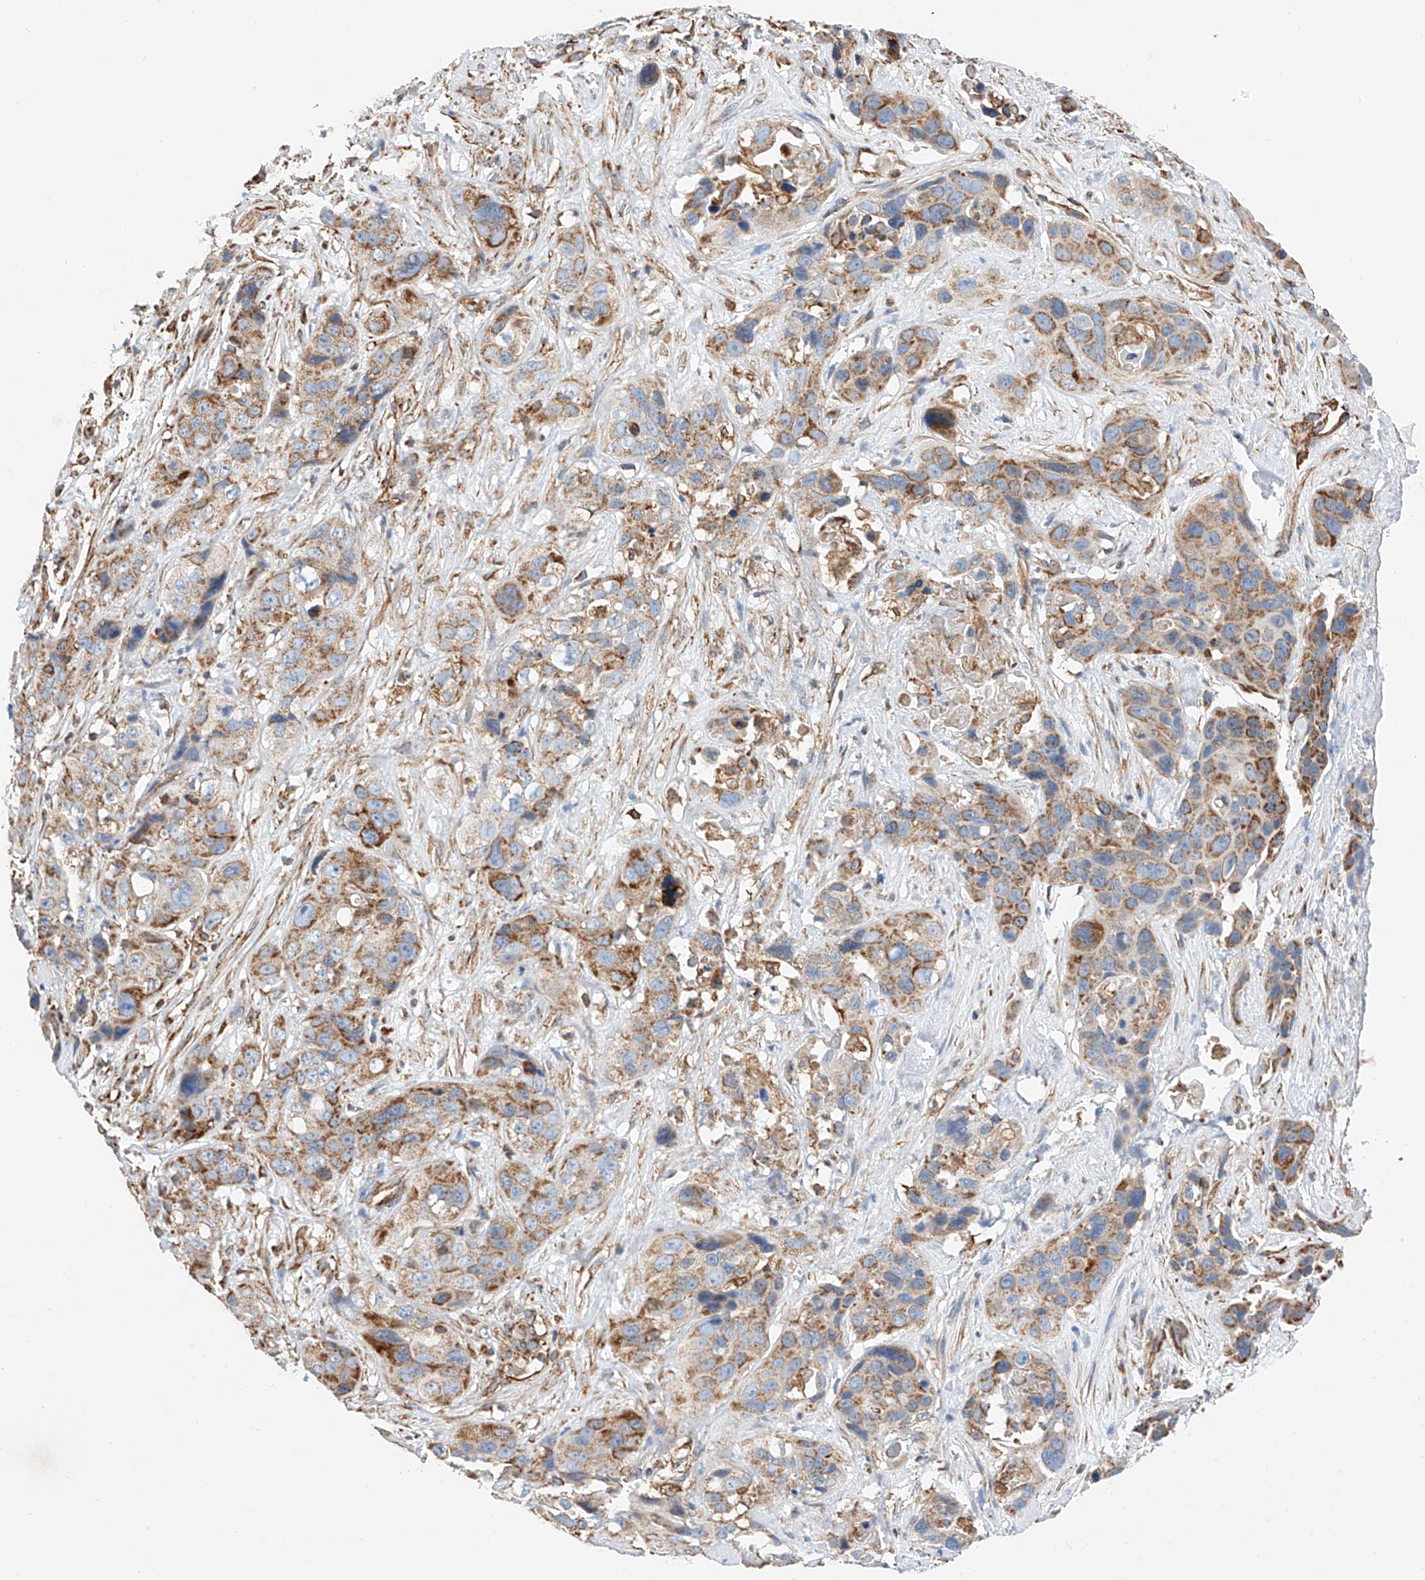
{"staining": {"intensity": "moderate", "quantity": ">75%", "location": "cytoplasmic/membranous"}, "tissue": "liver cancer", "cell_type": "Tumor cells", "image_type": "cancer", "snomed": [{"axis": "morphology", "description": "Cholangiocarcinoma"}, {"axis": "topography", "description": "Liver"}], "caption": "Moderate cytoplasmic/membranous positivity is appreciated in approximately >75% of tumor cells in liver cancer. The staining was performed using DAB (3,3'-diaminobenzidine), with brown indicating positive protein expression. Nuclei are stained blue with hematoxylin.", "gene": "NDUFV3", "patient": {"sex": "female", "age": 61}}